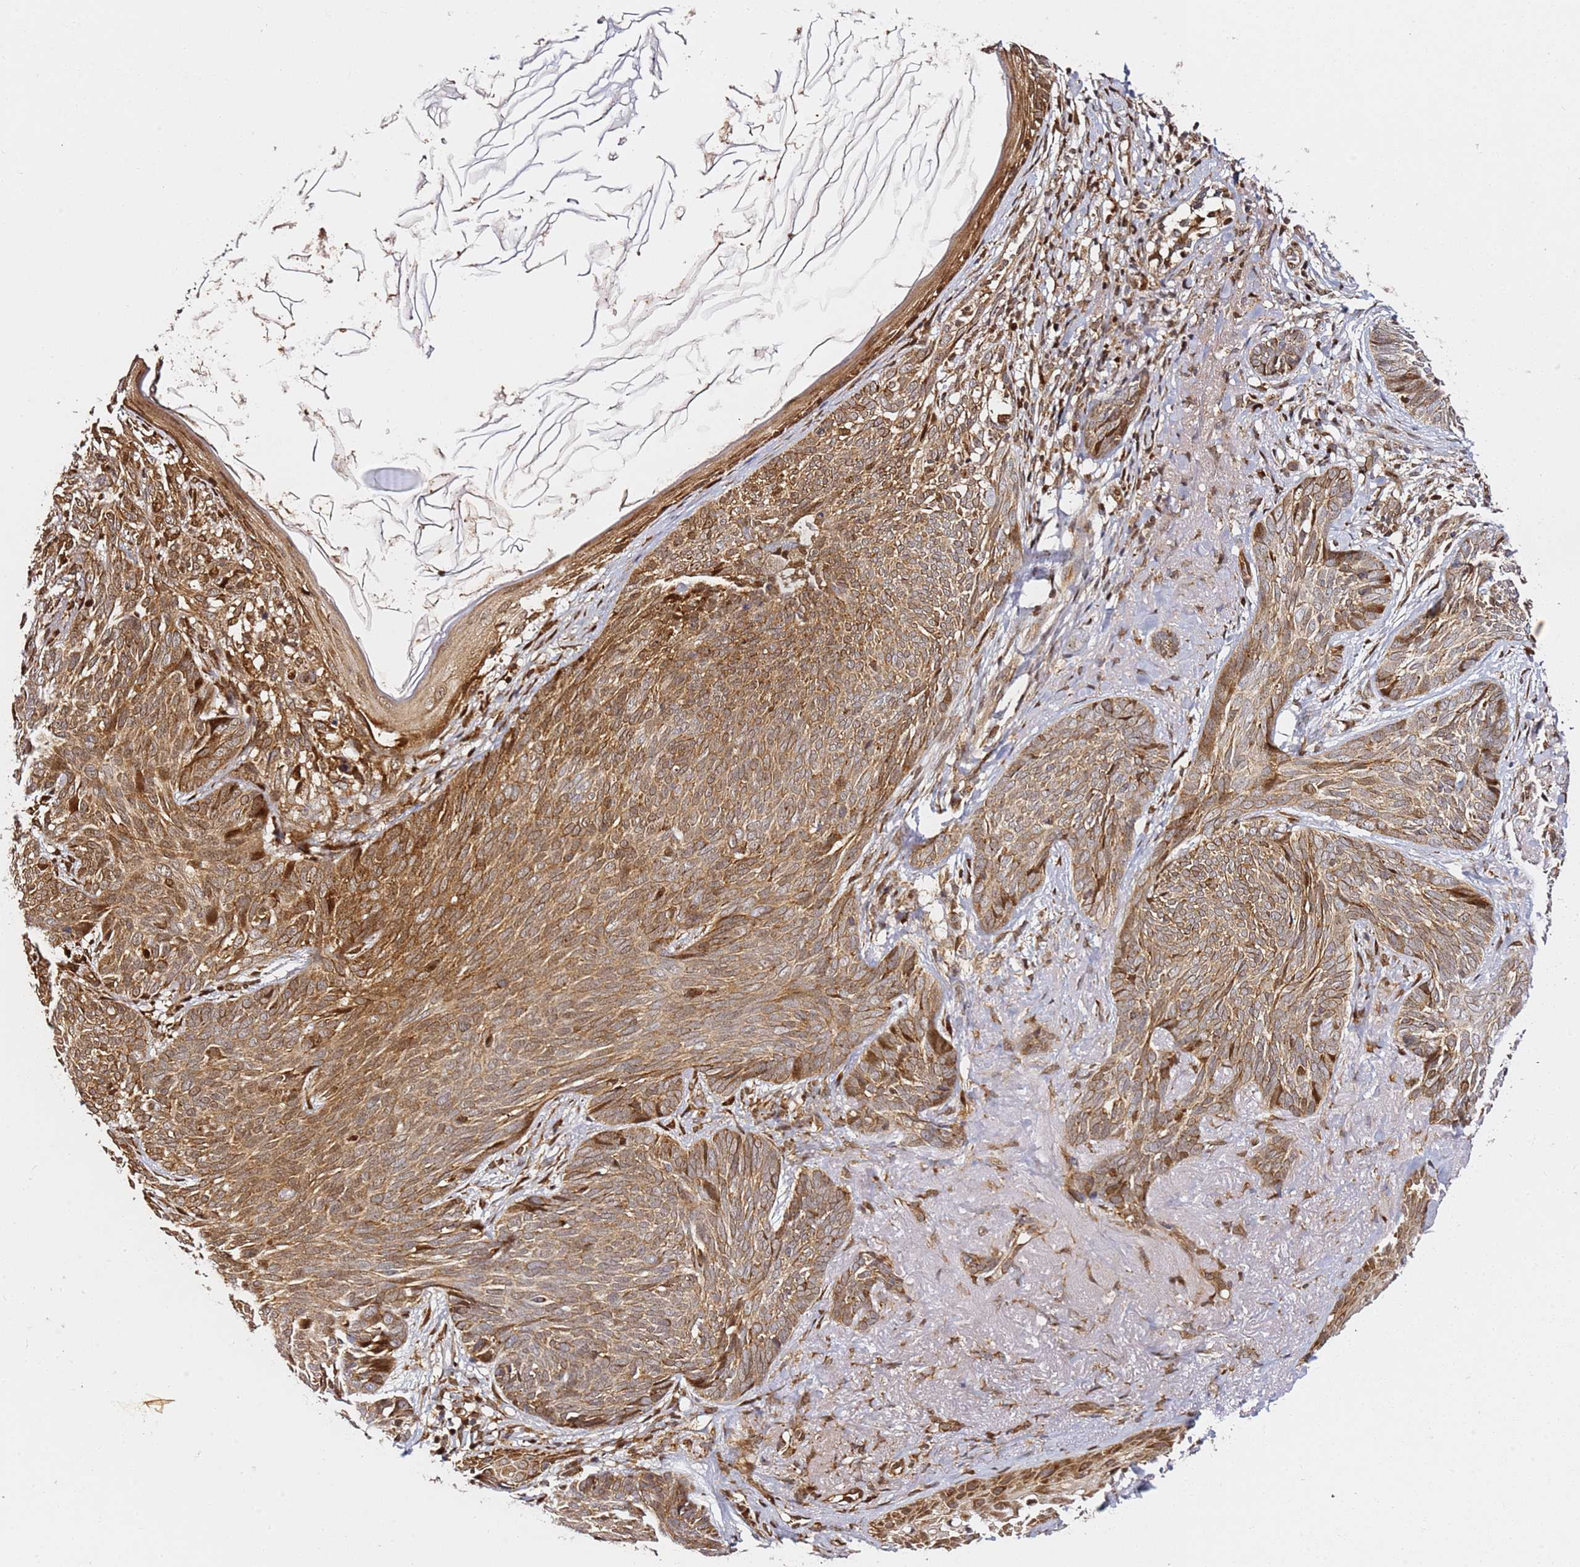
{"staining": {"intensity": "moderate", "quantity": ">75%", "location": "cytoplasmic/membranous,nuclear"}, "tissue": "skin cancer", "cell_type": "Tumor cells", "image_type": "cancer", "snomed": [{"axis": "morphology", "description": "Basal cell carcinoma"}, {"axis": "topography", "description": "Skin"}], "caption": "Skin basal cell carcinoma was stained to show a protein in brown. There is medium levels of moderate cytoplasmic/membranous and nuclear positivity in approximately >75% of tumor cells. (DAB (3,3'-diaminobenzidine) IHC, brown staining for protein, blue staining for nuclei).", "gene": "SMOX", "patient": {"sex": "female", "age": 86}}